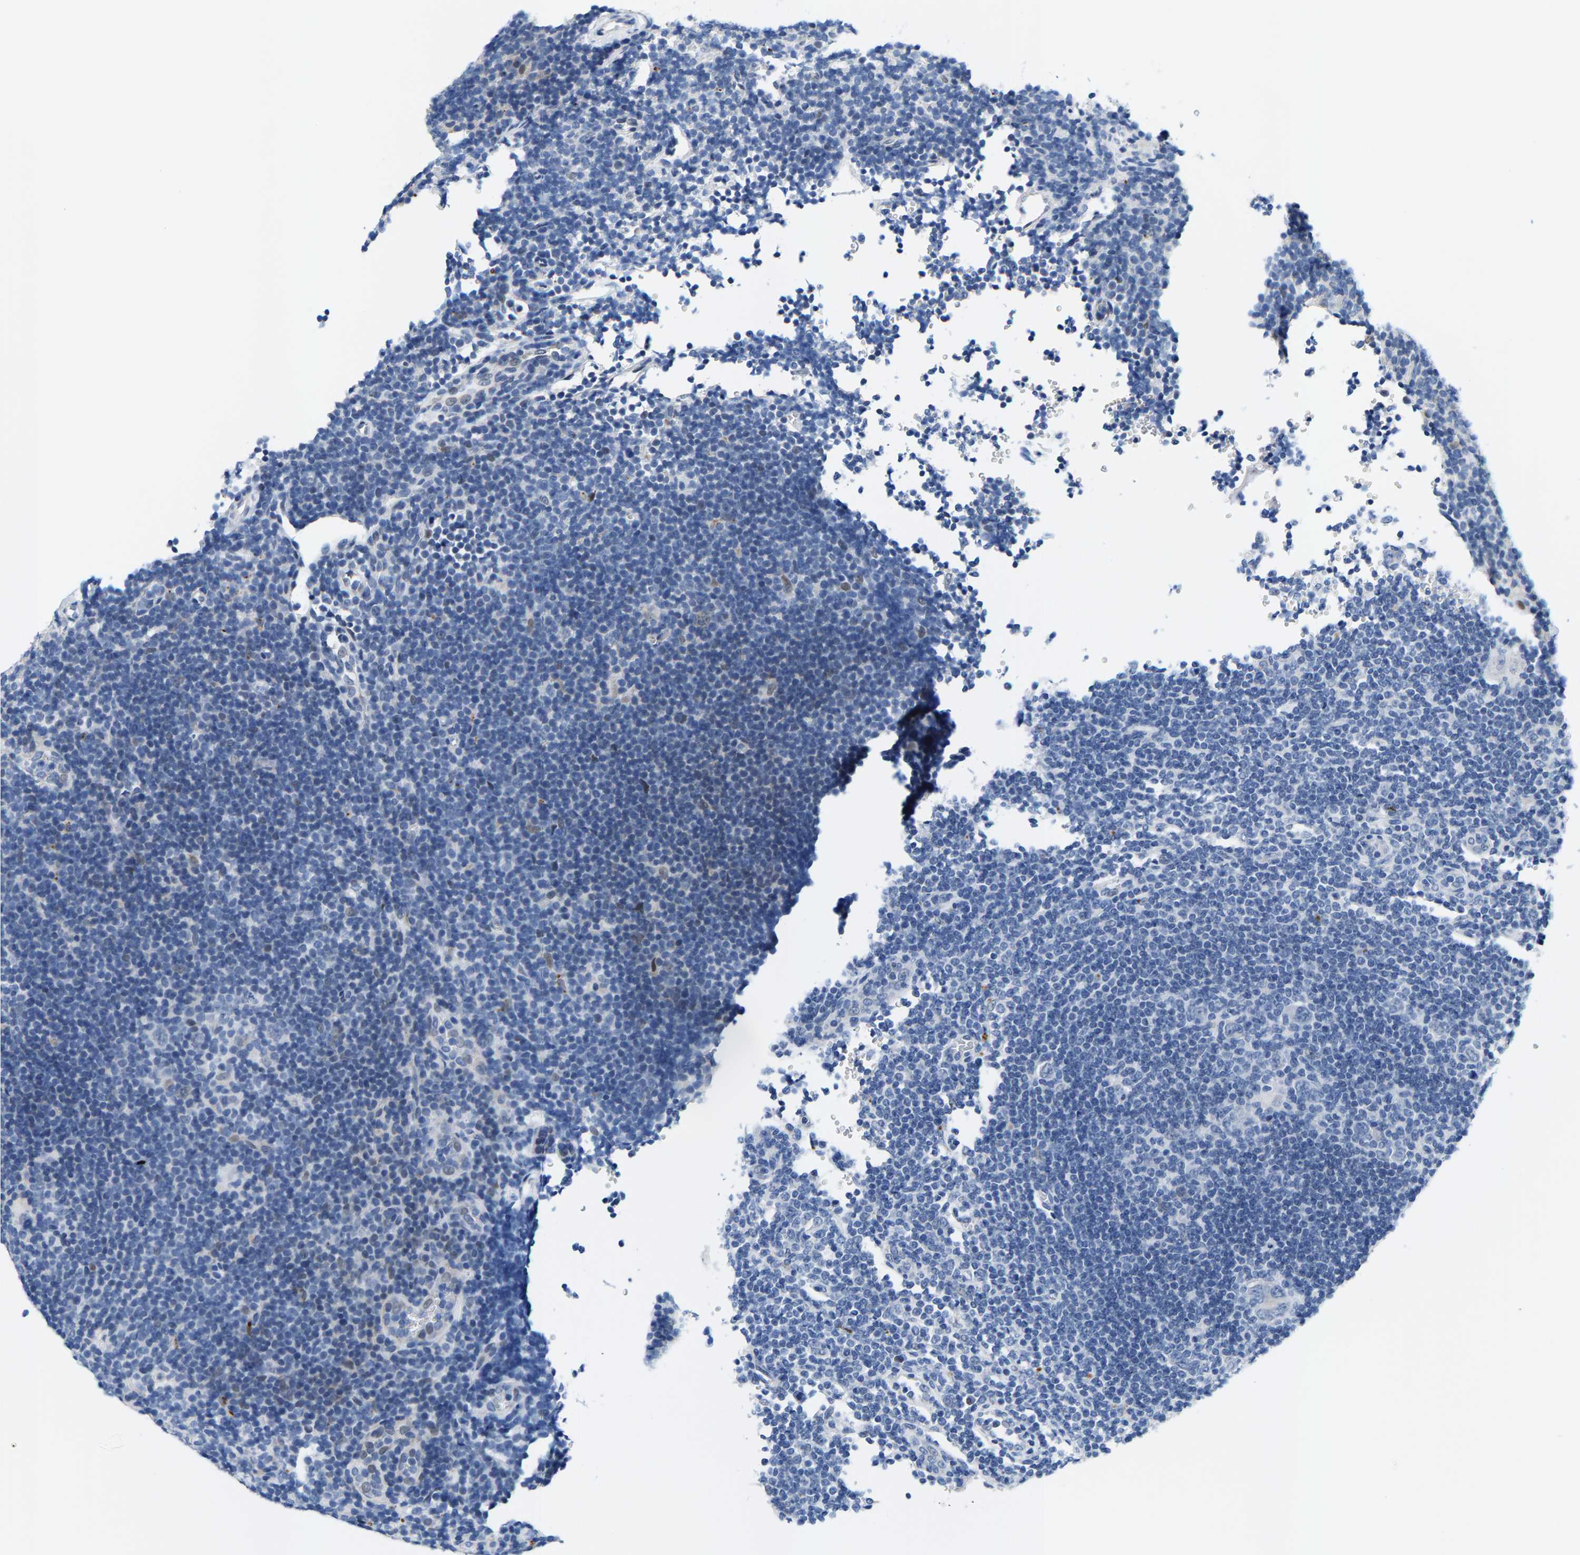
{"staining": {"intensity": "negative", "quantity": "none", "location": "none"}, "tissue": "lymphoma", "cell_type": "Tumor cells", "image_type": "cancer", "snomed": [{"axis": "morphology", "description": "Hodgkin's disease, NOS"}, {"axis": "topography", "description": "Lymph node"}], "caption": "This is an IHC histopathology image of Hodgkin's disease. There is no expression in tumor cells.", "gene": "KLHL1", "patient": {"sex": "female", "age": 57}}